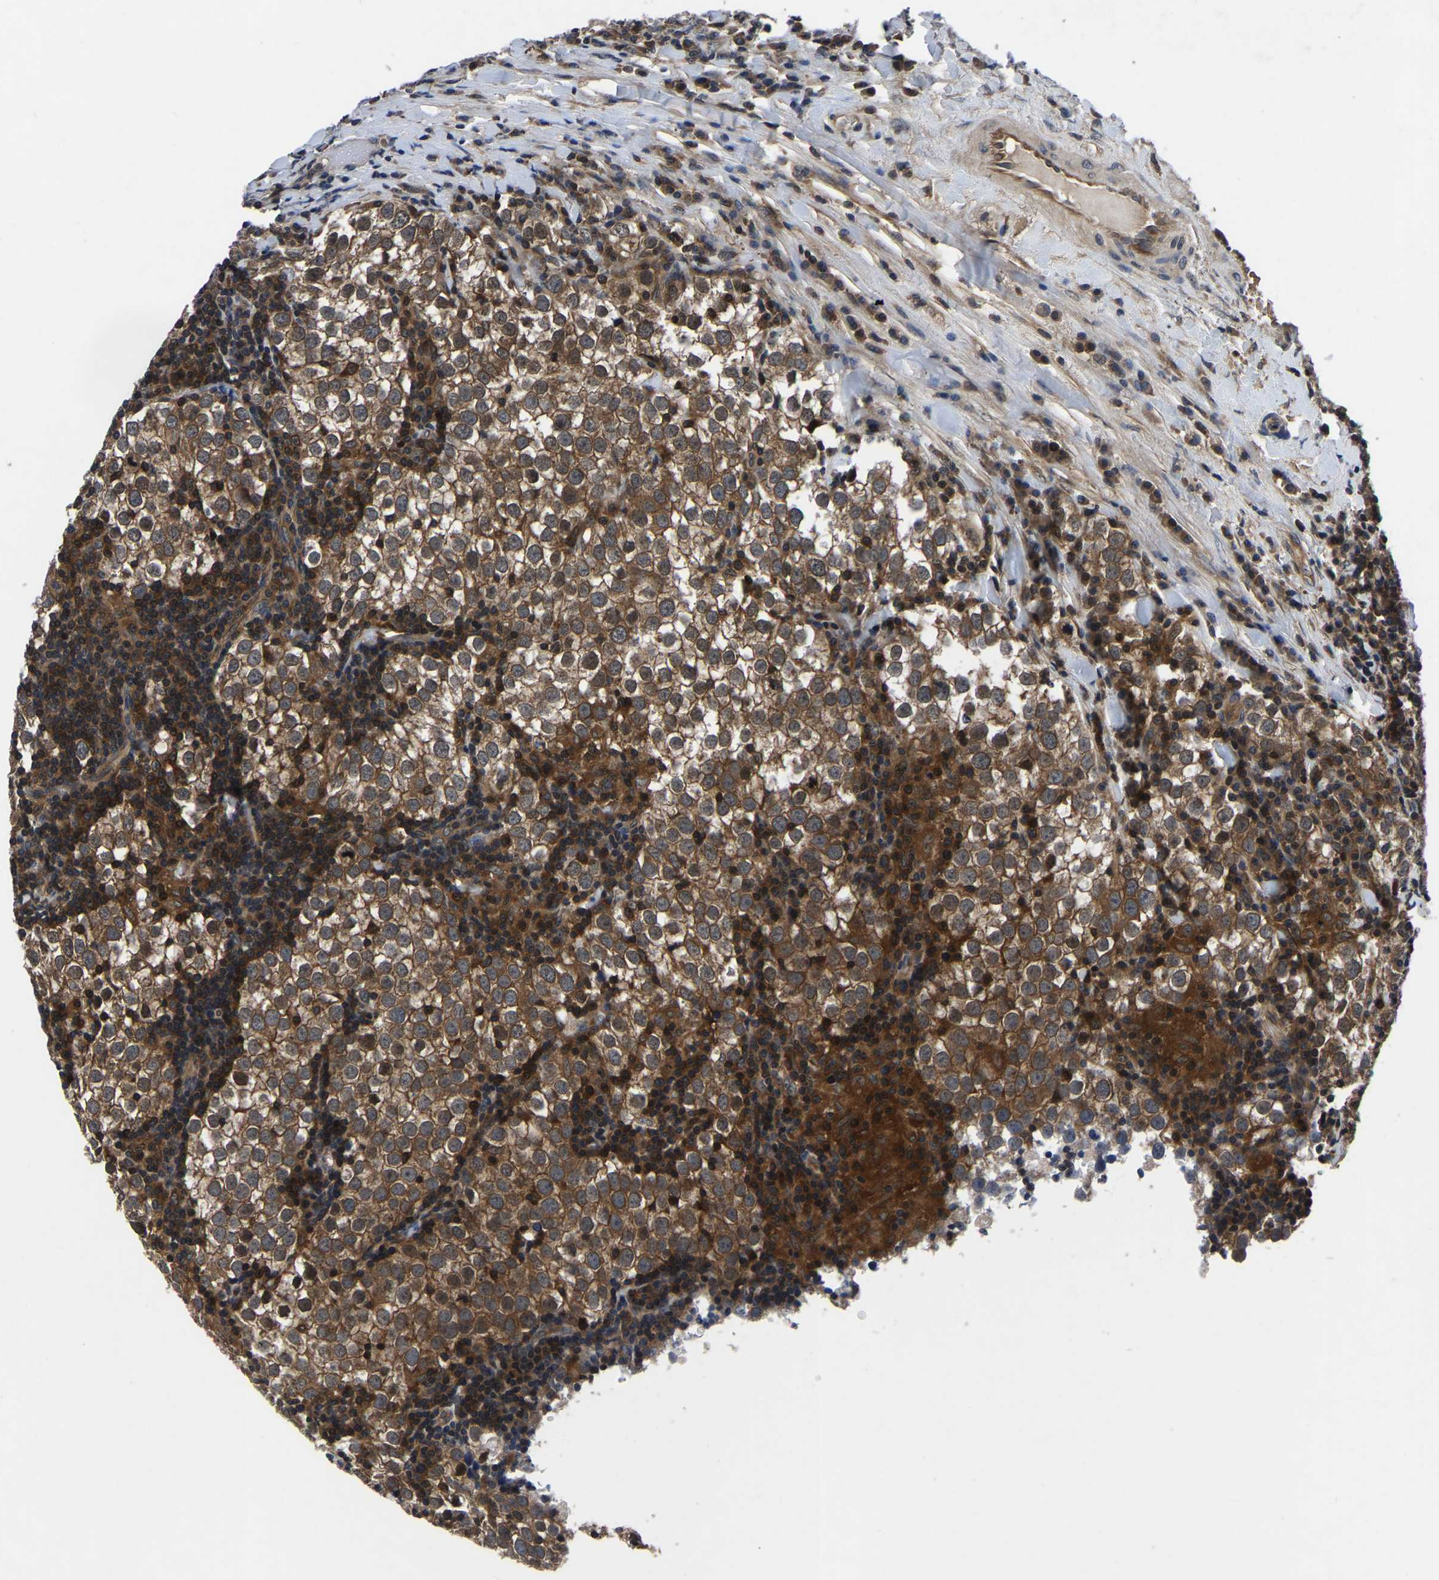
{"staining": {"intensity": "moderate", "quantity": ">75%", "location": "cytoplasmic/membranous"}, "tissue": "testis cancer", "cell_type": "Tumor cells", "image_type": "cancer", "snomed": [{"axis": "morphology", "description": "Seminoma, NOS"}, {"axis": "morphology", "description": "Carcinoma, Embryonal, NOS"}, {"axis": "topography", "description": "Testis"}], "caption": "Testis cancer was stained to show a protein in brown. There is medium levels of moderate cytoplasmic/membranous positivity in approximately >75% of tumor cells.", "gene": "FGD5", "patient": {"sex": "male", "age": 36}}